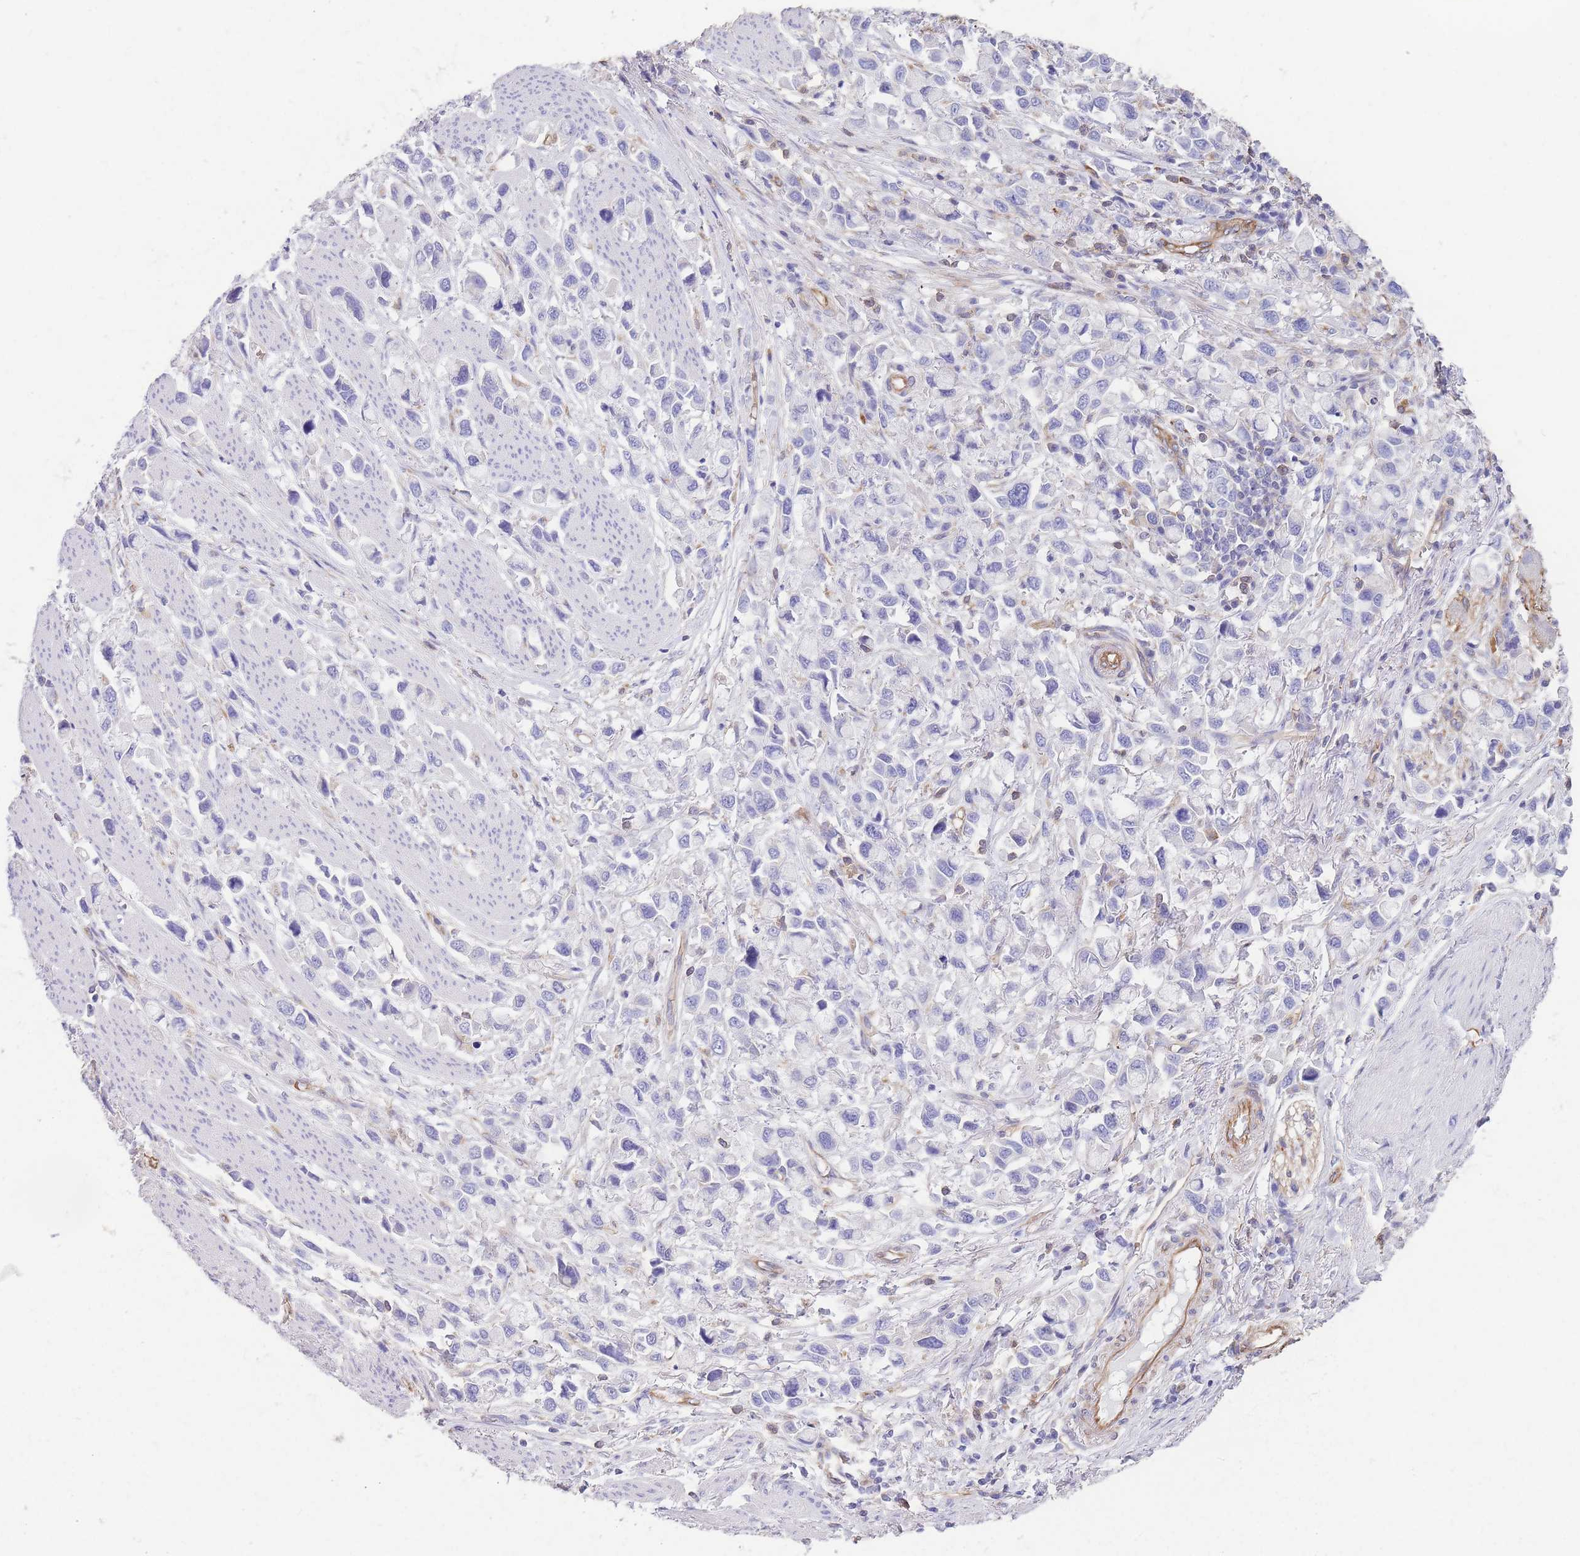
{"staining": {"intensity": "negative", "quantity": "none", "location": "none"}, "tissue": "stomach cancer", "cell_type": "Tumor cells", "image_type": "cancer", "snomed": [{"axis": "morphology", "description": "Adenocarcinoma, NOS"}, {"axis": "topography", "description": "Stomach"}], "caption": "This is a micrograph of immunohistochemistry (IHC) staining of stomach adenocarcinoma, which shows no expression in tumor cells.", "gene": "ANKRD53", "patient": {"sex": "female", "age": 81}}